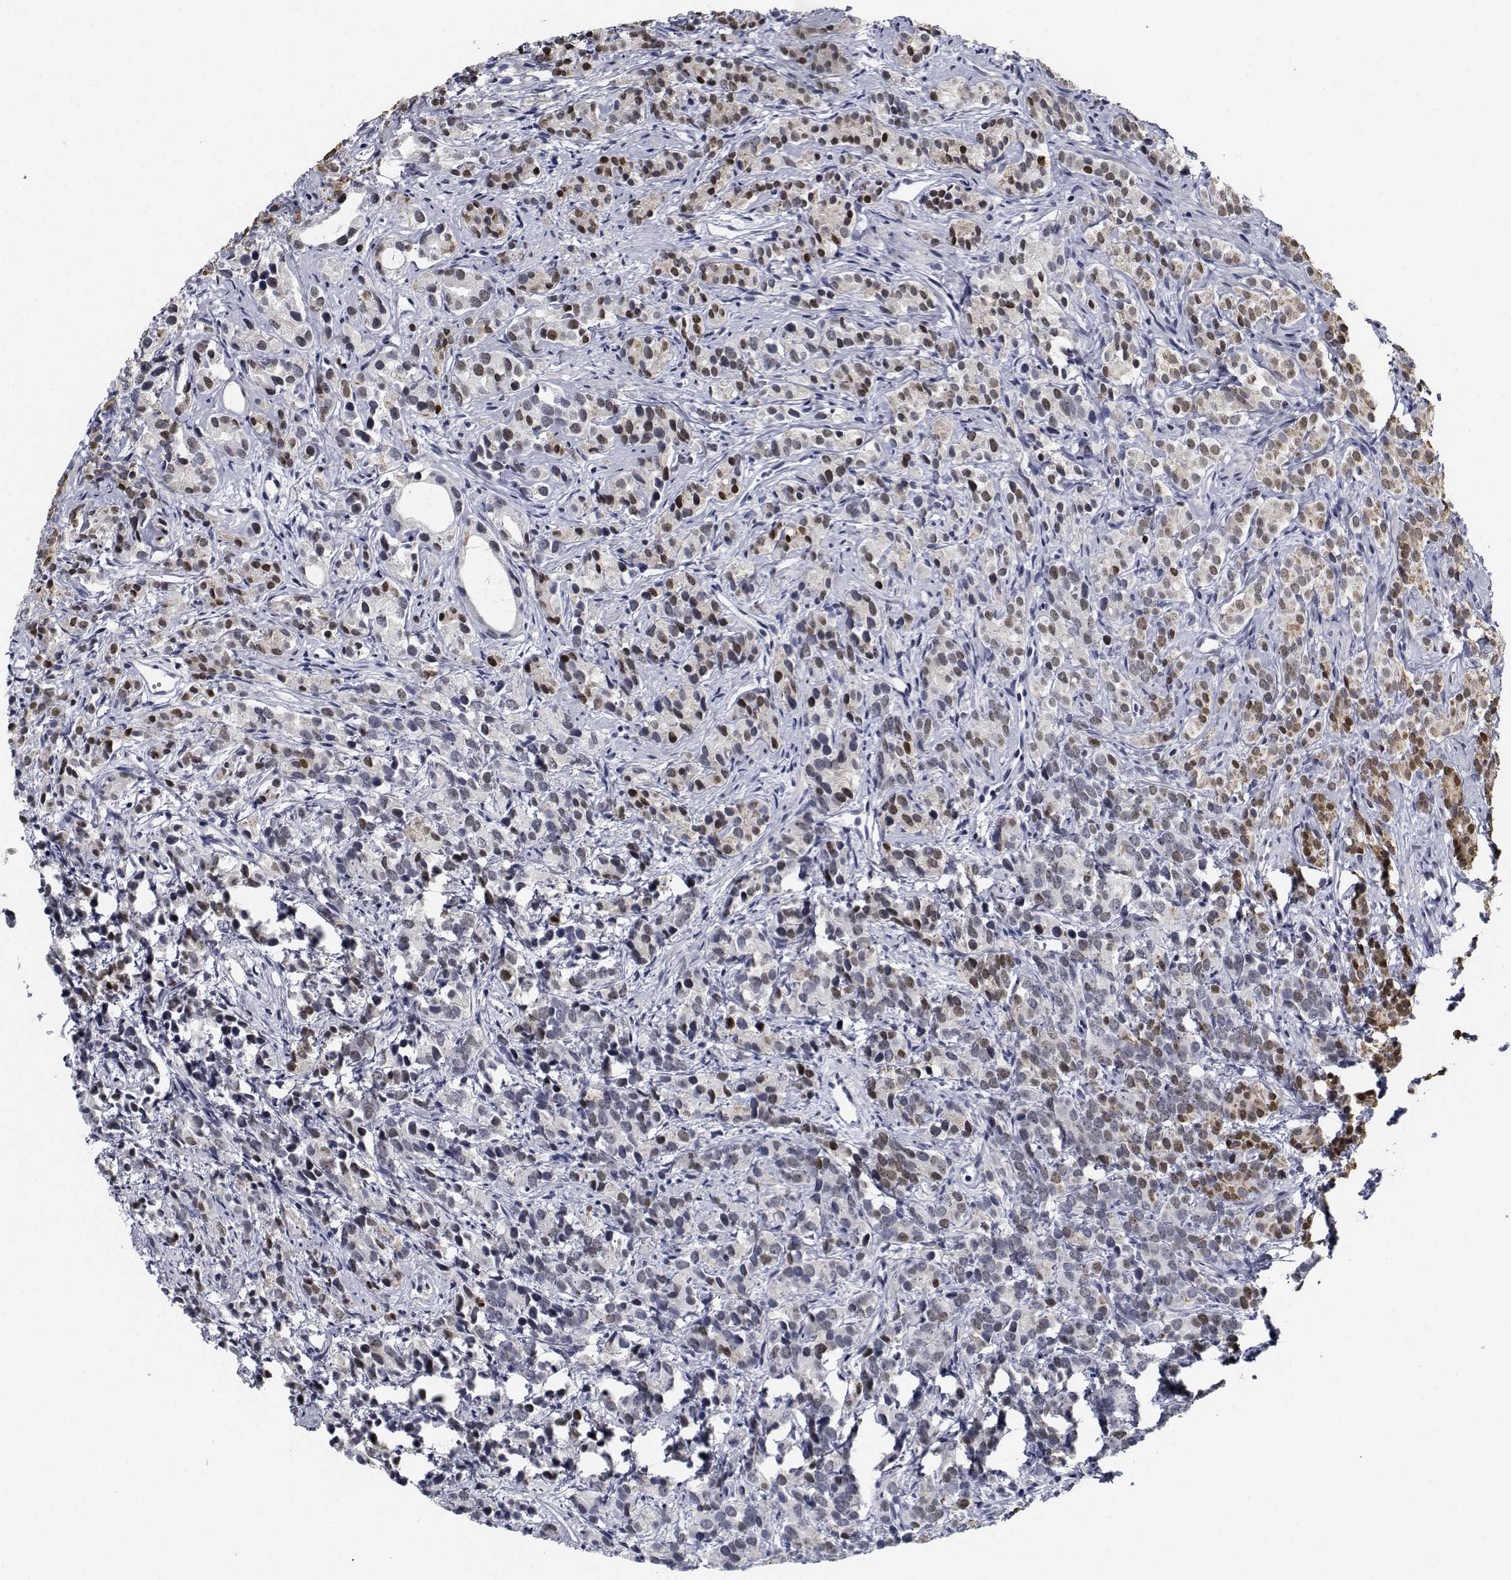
{"staining": {"intensity": "moderate", "quantity": "25%-75%", "location": "nuclear"}, "tissue": "prostate cancer", "cell_type": "Tumor cells", "image_type": "cancer", "snomed": [{"axis": "morphology", "description": "Adenocarcinoma, High grade"}, {"axis": "topography", "description": "Prostate"}], "caption": "This photomicrograph reveals prostate high-grade adenocarcinoma stained with immunohistochemistry to label a protein in brown. The nuclear of tumor cells show moderate positivity for the protein. Nuclei are counter-stained blue.", "gene": "NVL", "patient": {"sex": "male", "age": 84}}